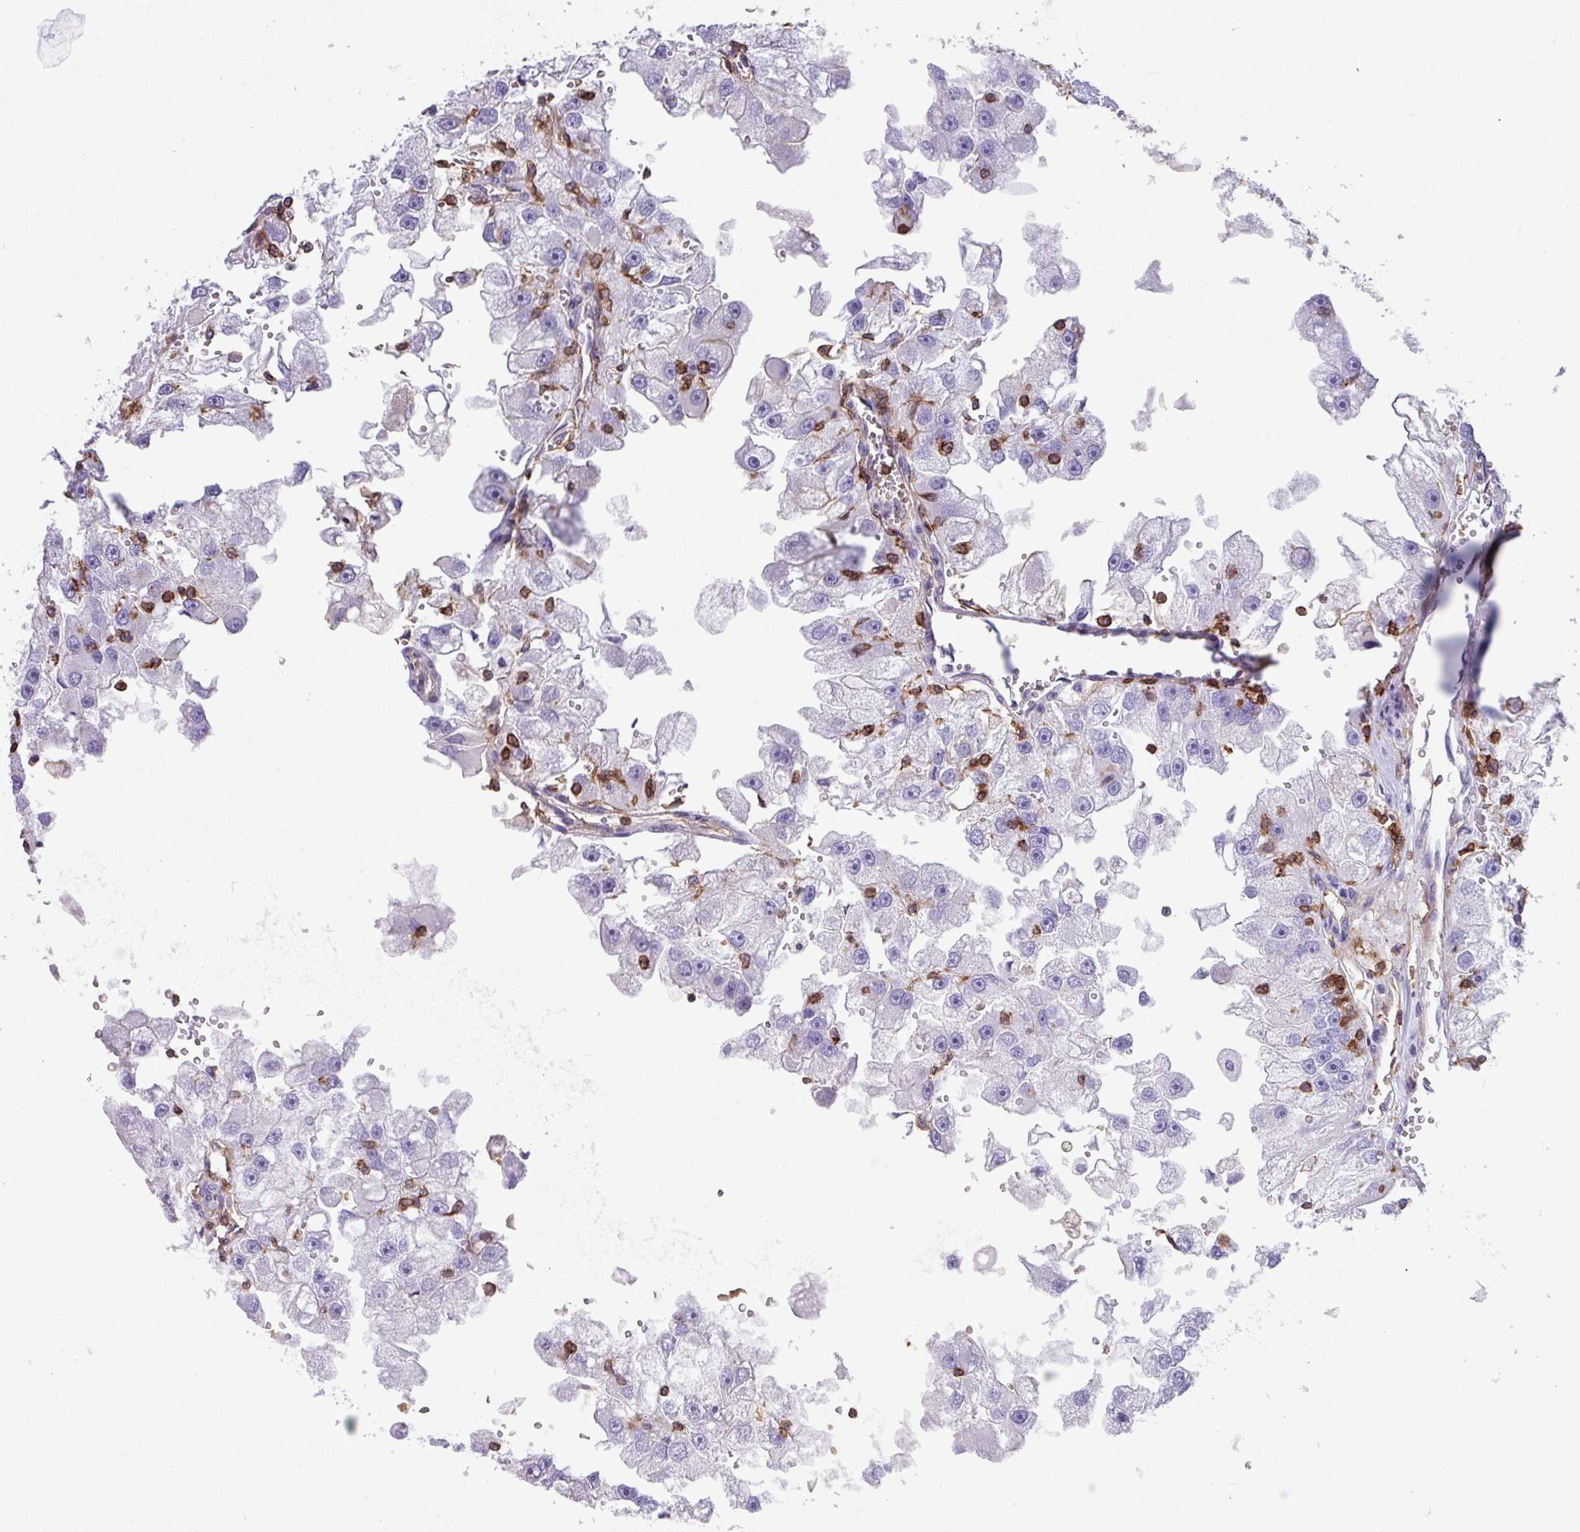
{"staining": {"intensity": "negative", "quantity": "none", "location": "none"}, "tissue": "renal cancer", "cell_type": "Tumor cells", "image_type": "cancer", "snomed": [{"axis": "morphology", "description": "Adenocarcinoma, NOS"}, {"axis": "topography", "description": "Kidney"}], "caption": "Tumor cells show no significant staining in renal cancer. (IHC, brightfield microscopy, high magnification).", "gene": "PPP1R18", "patient": {"sex": "male", "age": 63}}